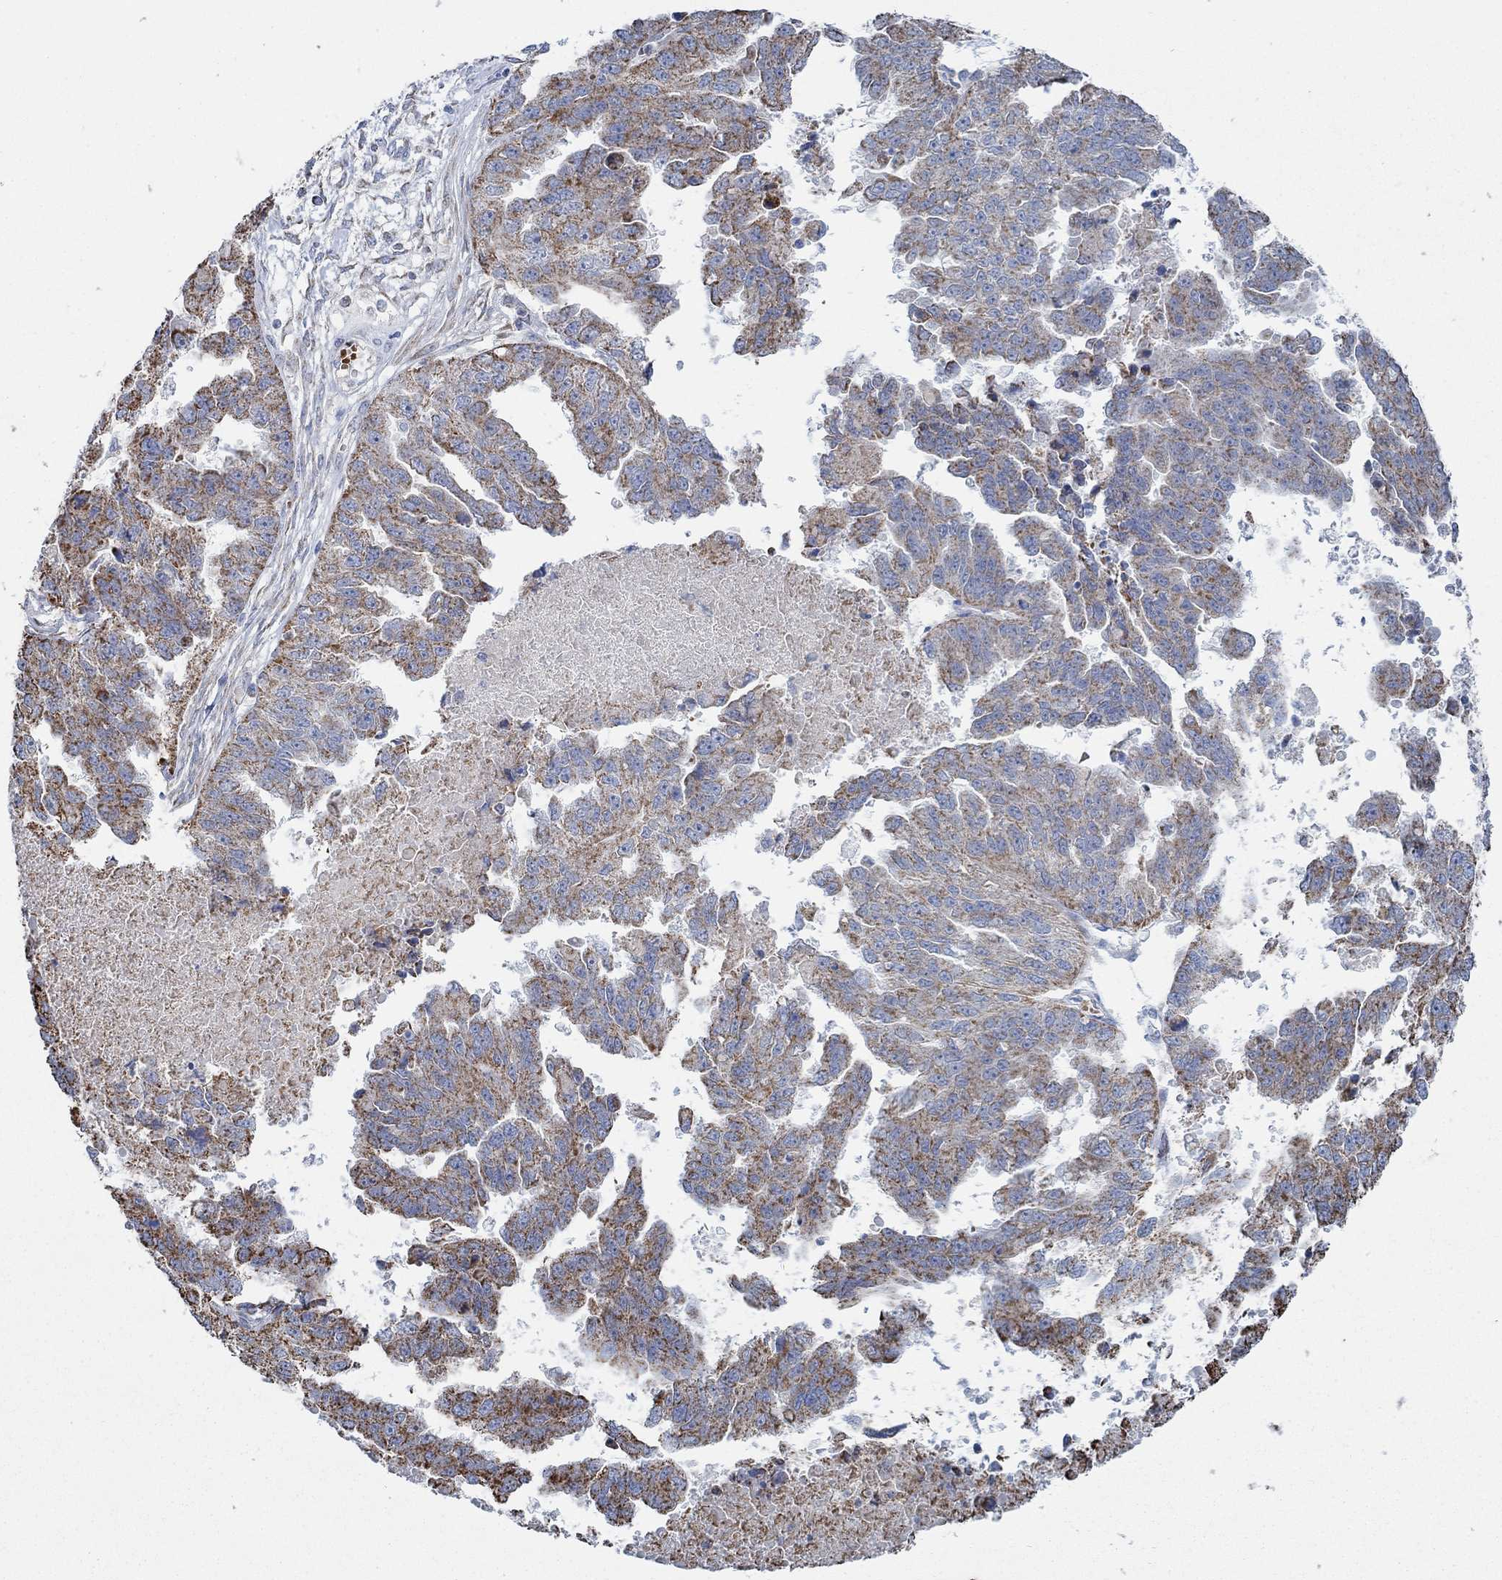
{"staining": {"intensity": "strong", "quantity": "25%-75%", "location": "cytoplasmic/membranous"}, "tissue": "ovarian cancer", "cell_type": "Tumor cells", "image_type": "cancer", "snomed": [{"axis": "morphology", "description": "Cystadenocarcinoma, serous, NOS"}, {"axis": "topography", "description": "Ovary"}], "caption": "This micrograph exhibits serous cystadenocarcinoma (ovarian) stained with IHC to label a protein in brown. The cytoplasmic/membranous of tumor cells show strong positivity for the protein. Nuclei are counter-stained blue.", "gene": "GLOD5", "patient": {"sex": "female", "age": 58}}